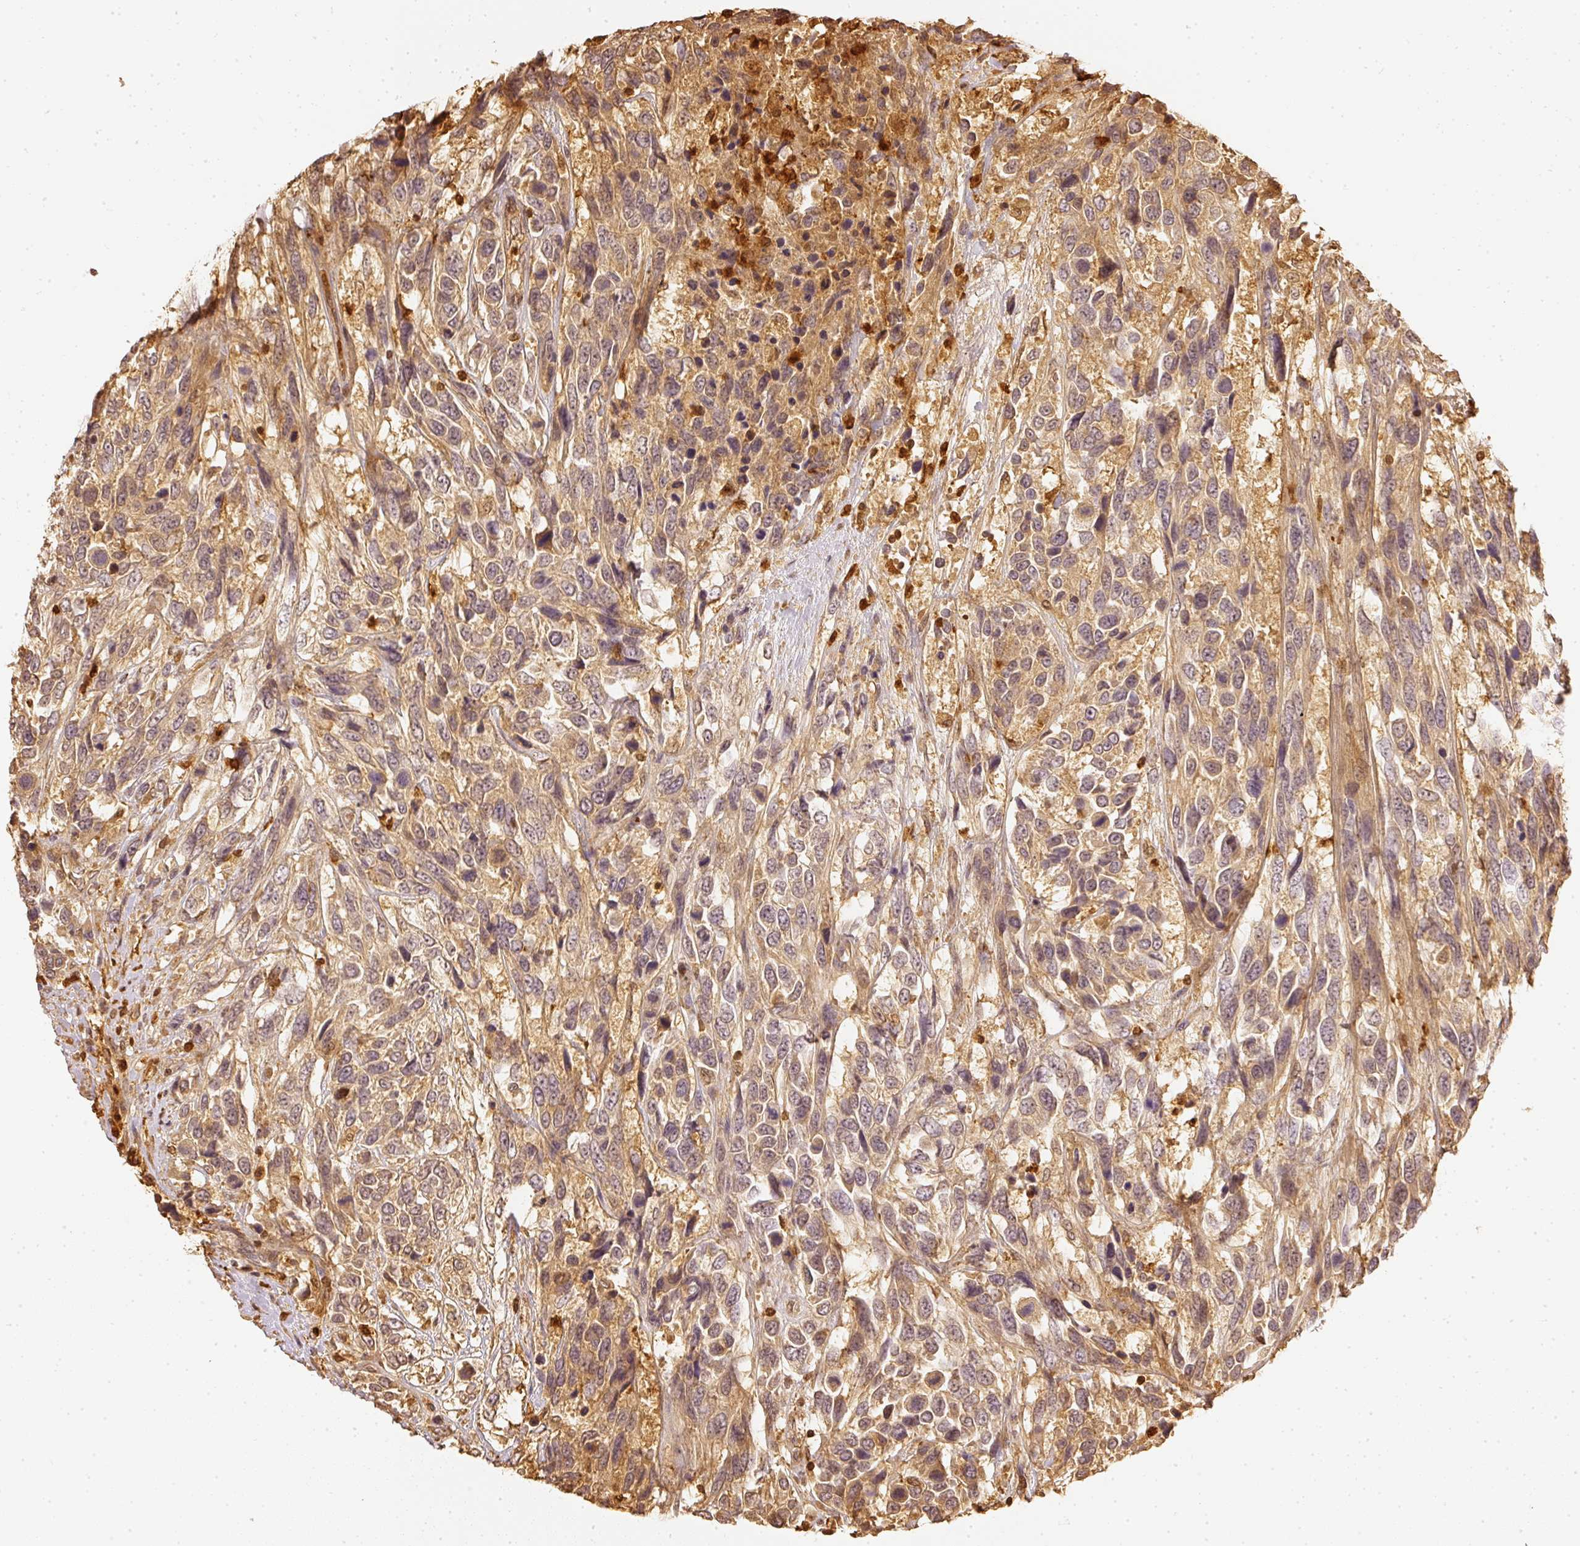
{"staining": {"intensity": "moderate", "quantity": ">75%", "location": "cytoplasmic/membranous"}, "tissue": "urothelial cancer", "cell_type": "Tumor cells", "image_type": "cancer", "snomed": [{"axis": "morphology", "description": "Urothelial carcinoma, High grade"}, {"axis": "topography", "description": "Urinary bladder"}], "caption": "An image of human high-grade urothelial carcinoma stained for a protein displays moderate cytoplasmic/membranous brown staining in tumor cells.", "gene": "PFN1", "patient": {"sex": "female", "age": 70}}